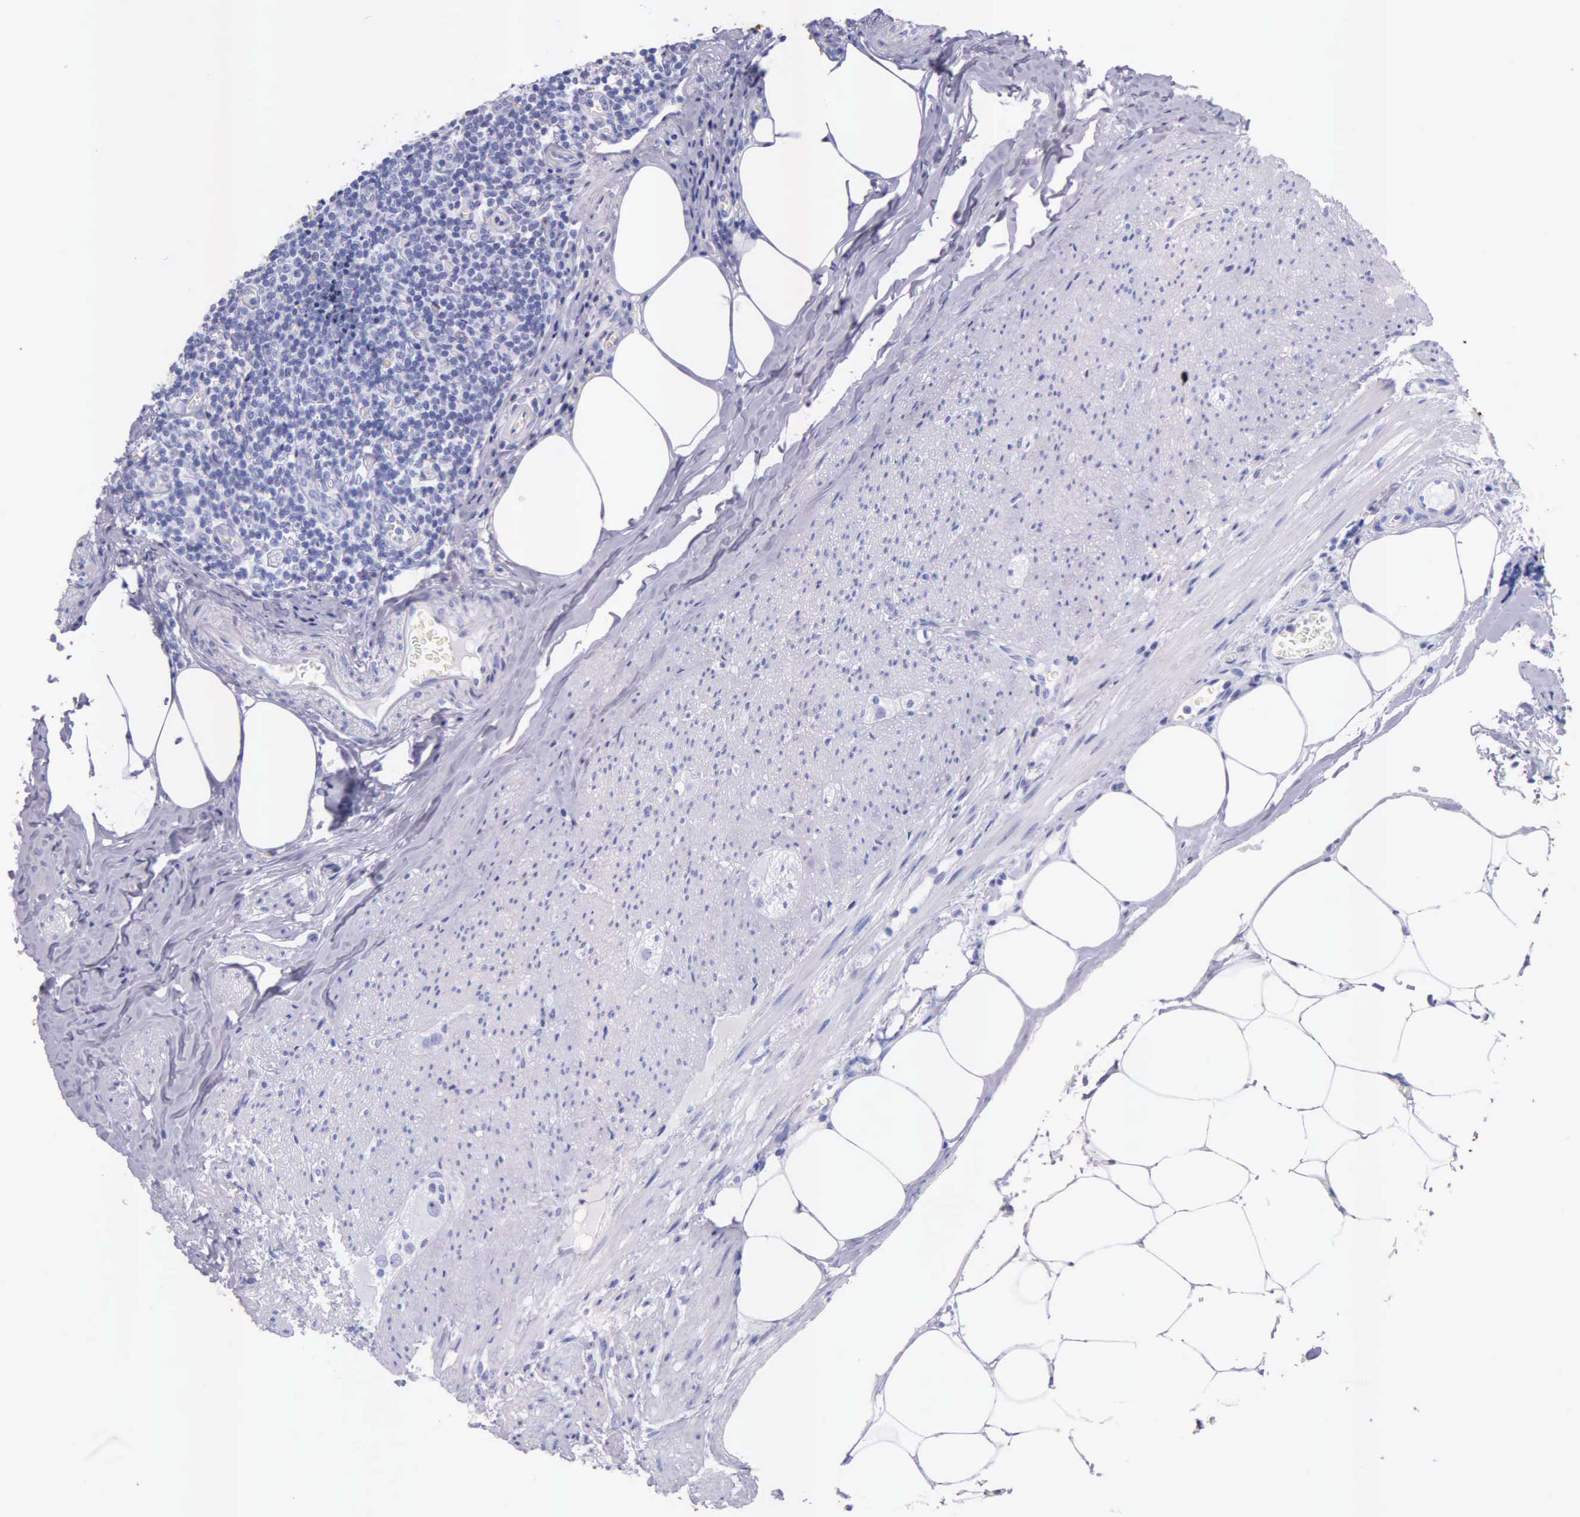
{"staining": {"intensity": "negative", "quantity": "none", "location": "none"}, "tissue": "appendix", "cell_type": "Glandular cells", "image_type": "normal", "snomed": [{"axis": "morphology", "description": "Normal tissue, NOS"}, {"axis": "topography", "description": "Appendix"}], "caption": "Immunohistochemistry histopathology image of normal appendix stained for a protein (brown), which shows no staining in glandular cells. (DAB (3,3'-diaminobenzidine) immunohistochemistry with hematoxylin counter stain).", "gene": "KLK2", "patient": {"sex": "female", "age": 36}}